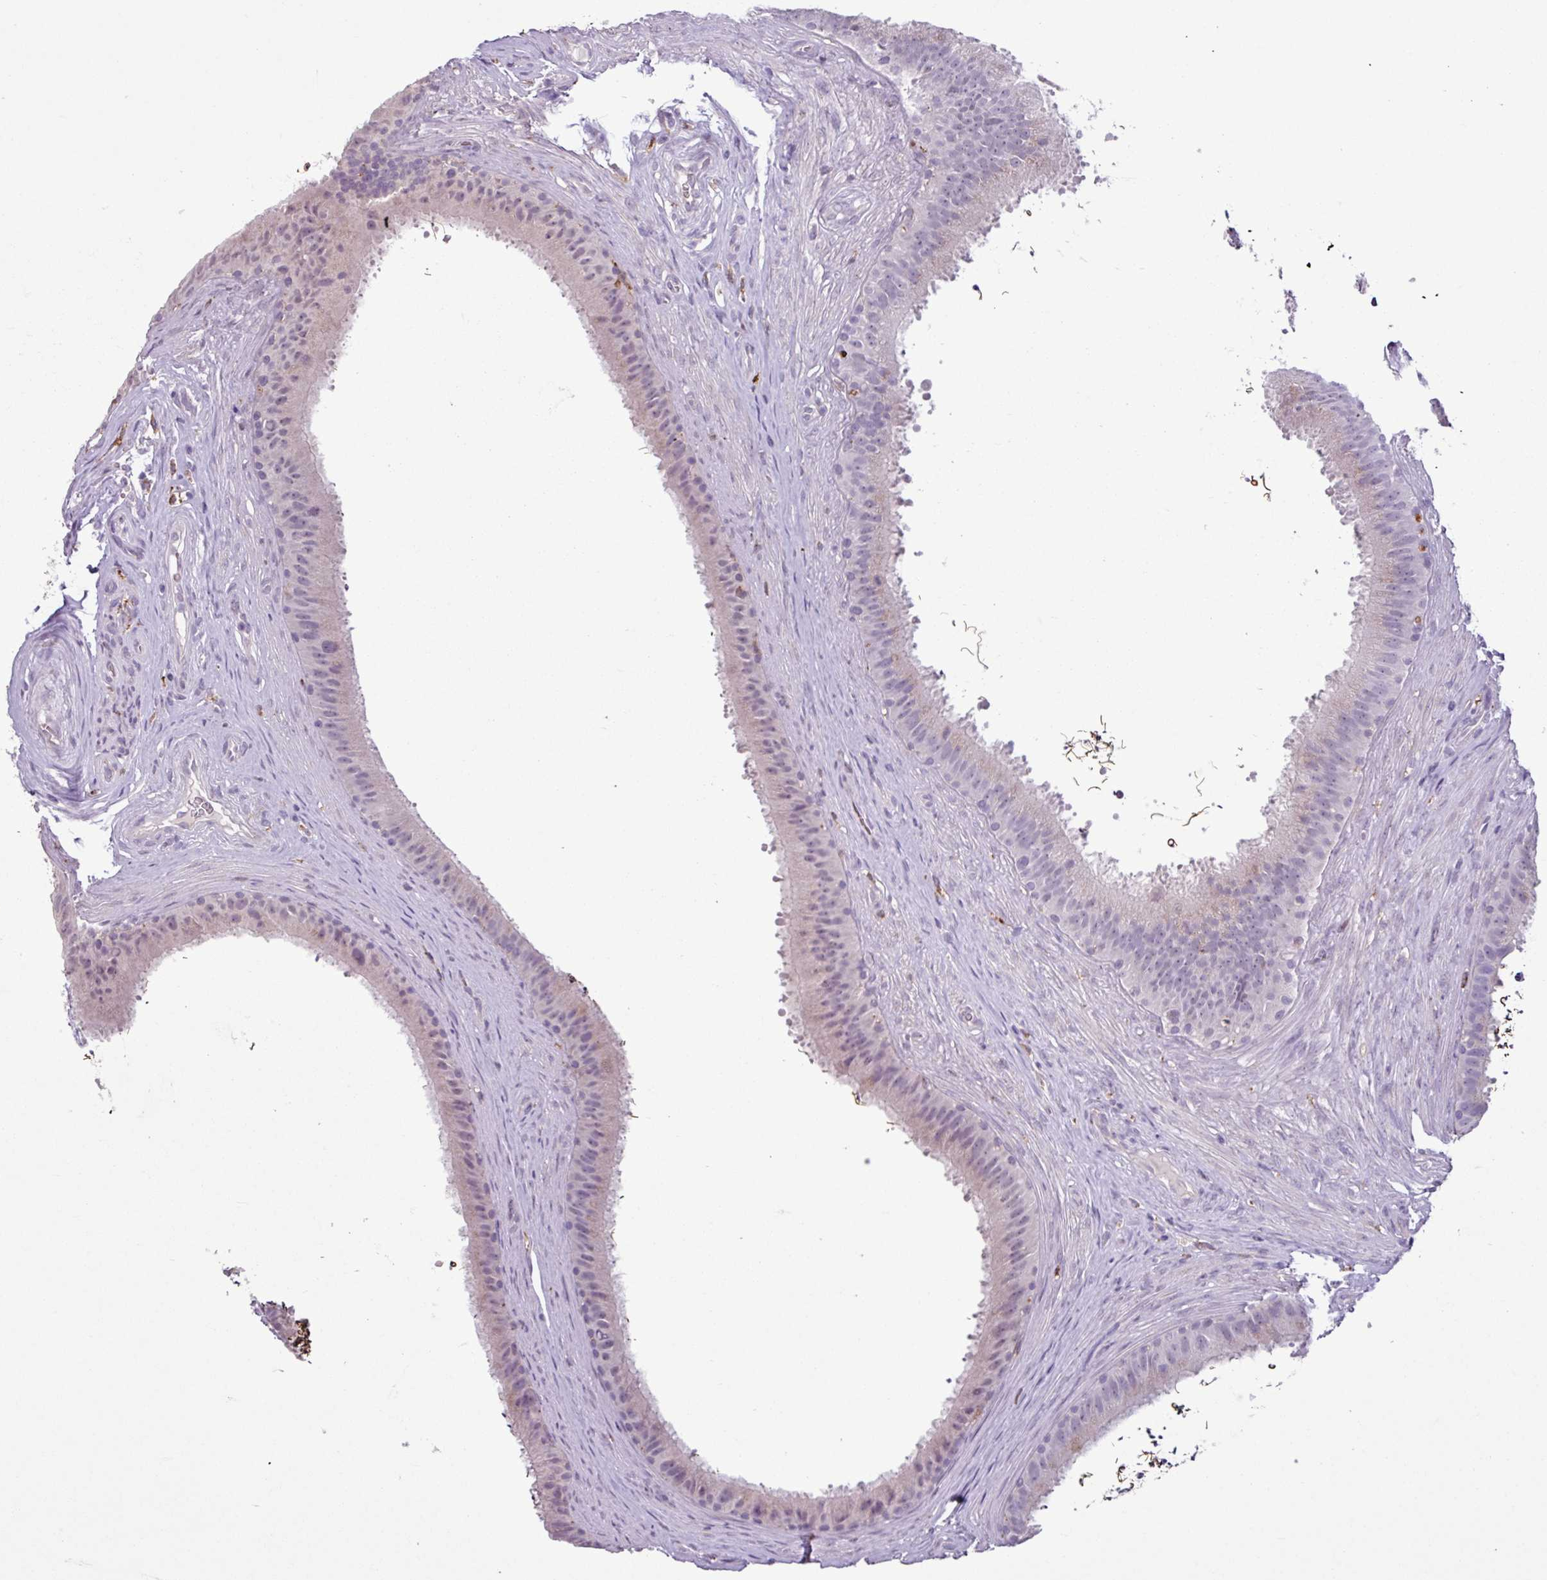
{"staining": {"intensity": "negative", "quantity": "none", "location": "none"}, "tissue": "epididymis", "cell_type": "Glandular cells", "image_type": "normal", "snomed": [{"axis": "morphology", "description": "Normal tissue, NOS"}, {"axis": "topography", "description": "Testis"}, {"axis": "topography", "description": "Epididymis"}], "caption": "Epididymis stained for a protein using immunohistochemistry displays no staining glandular cells.", "gene": "C9orf24", "patient": {"sex": "male", "age": 41}}